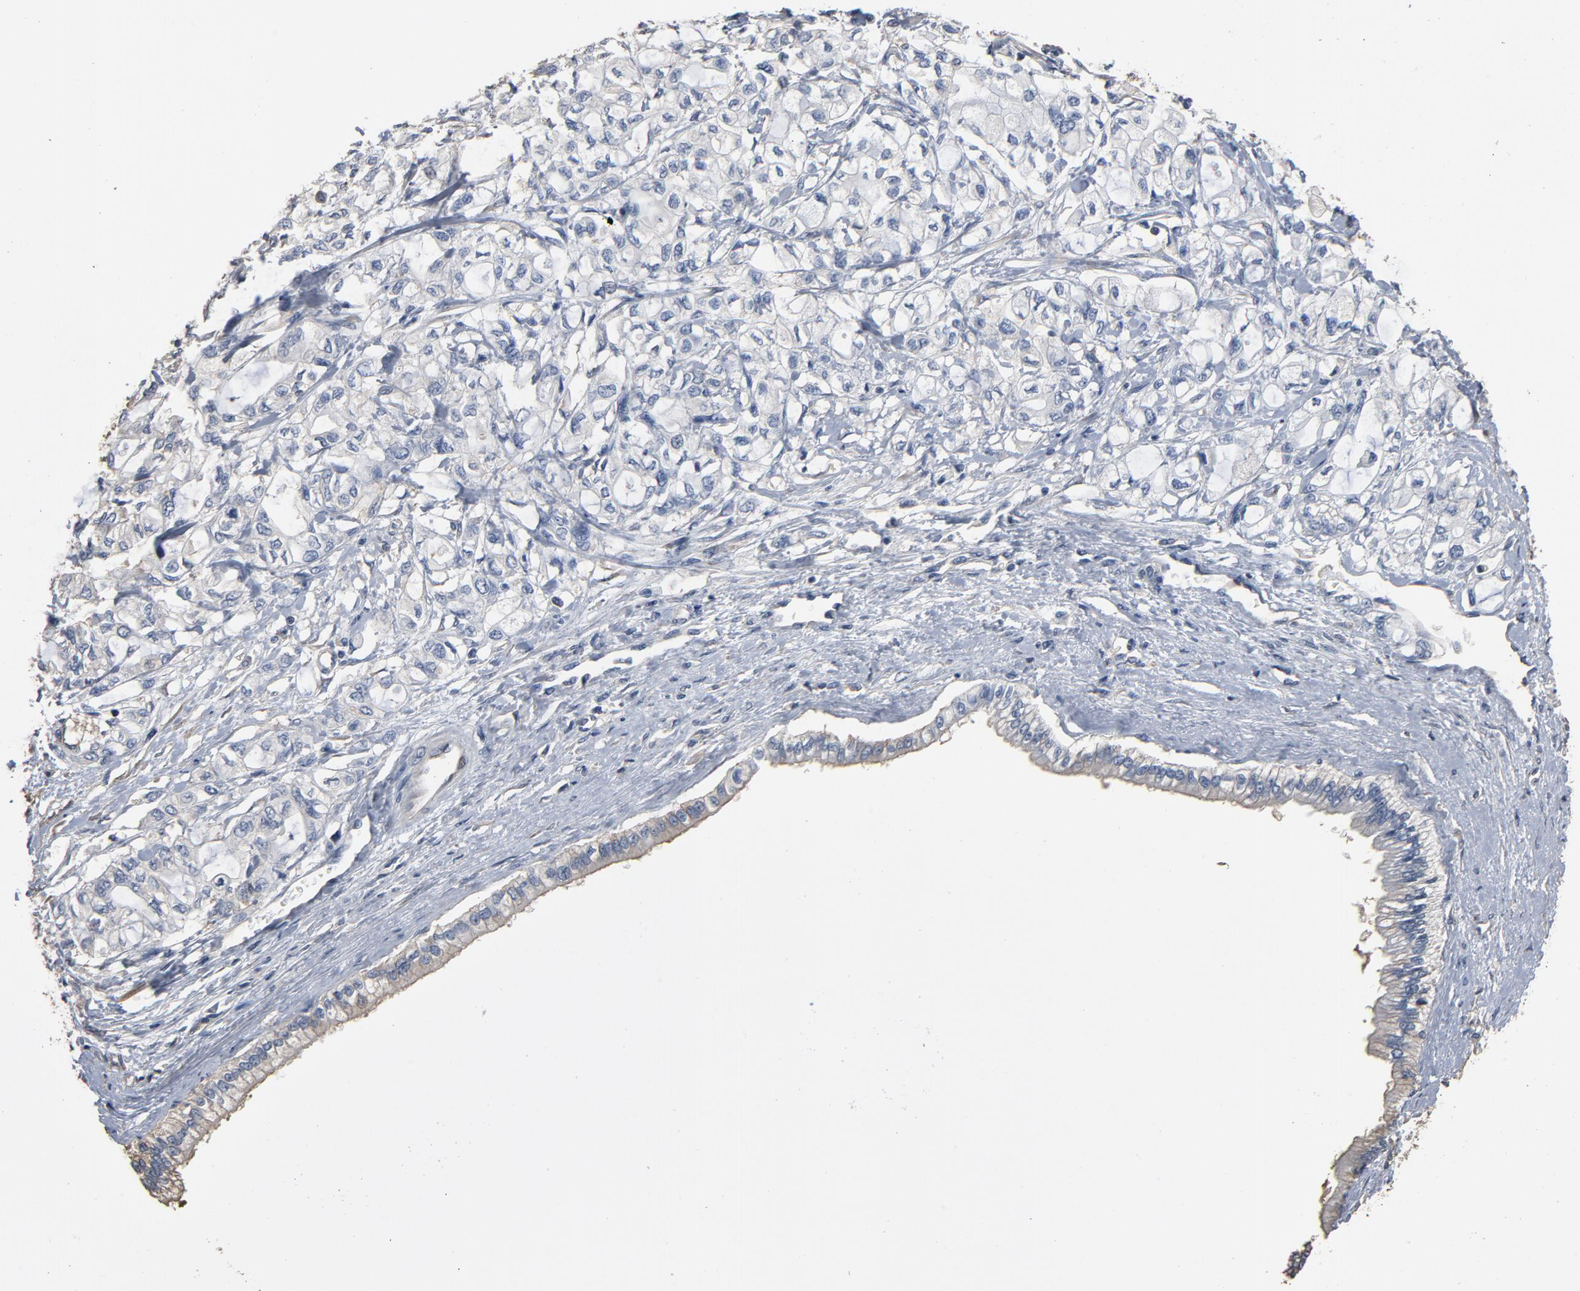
{"staining": {"intensity": "negative", "quantity": "none", "location": "none"}, "tissue": "pancreatic cancer", "cell_type": "Tumor cells", "image_type": "cancer", "snomed": [{"axis": "morphology", "description": "Adenocarcinoma, NOS"}, {"axis": "topography", "description": "Pancreas"}], "caption": "Immunohistochemical staining of human pancreatic cancer reveals no significant staining in tumor cells.", "gene": "SOX6", "patient": {"sex": "male", "age": 79}}